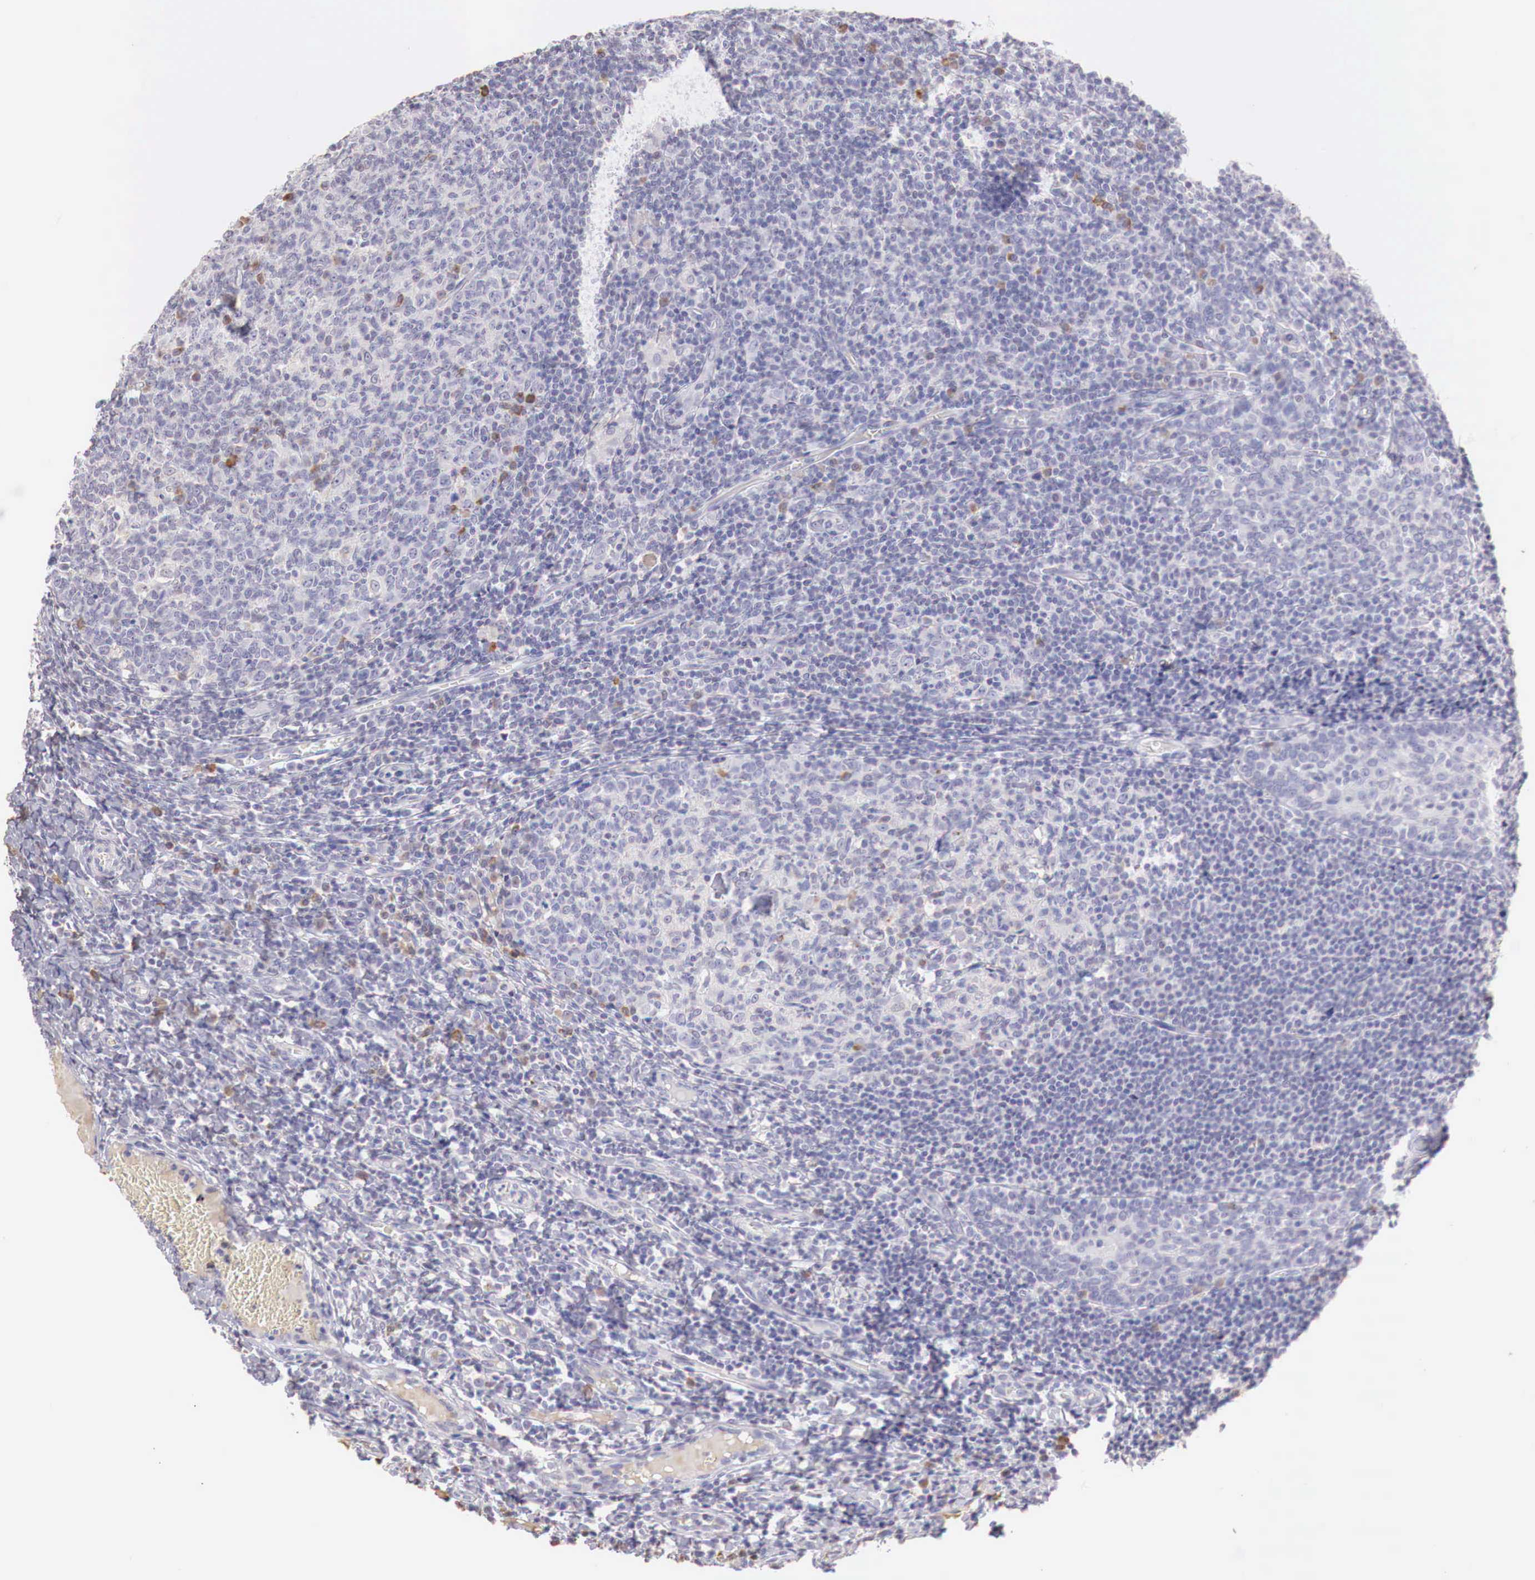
{"staining": {"intensity": "negative", "quantity": "none", "location": "none"}, "tissue": "tonsil", "cell_type": "Germinal center cells", "image_type": "normal", "snomed": [{"axis": "morphology", "description": "Normal tissue, NOS"}, {"axis": "topography", "description": "Tonsil"}], "caption": "Immunohistochemistry micrograph of benign tonsil: human tonsil stained with DAB (3,3'-diaminobenzidine) displays no significant protein expression in germinal center cells.", "gene": "XPNPEP2", "patient": {"sex": "male", "age": 6}}